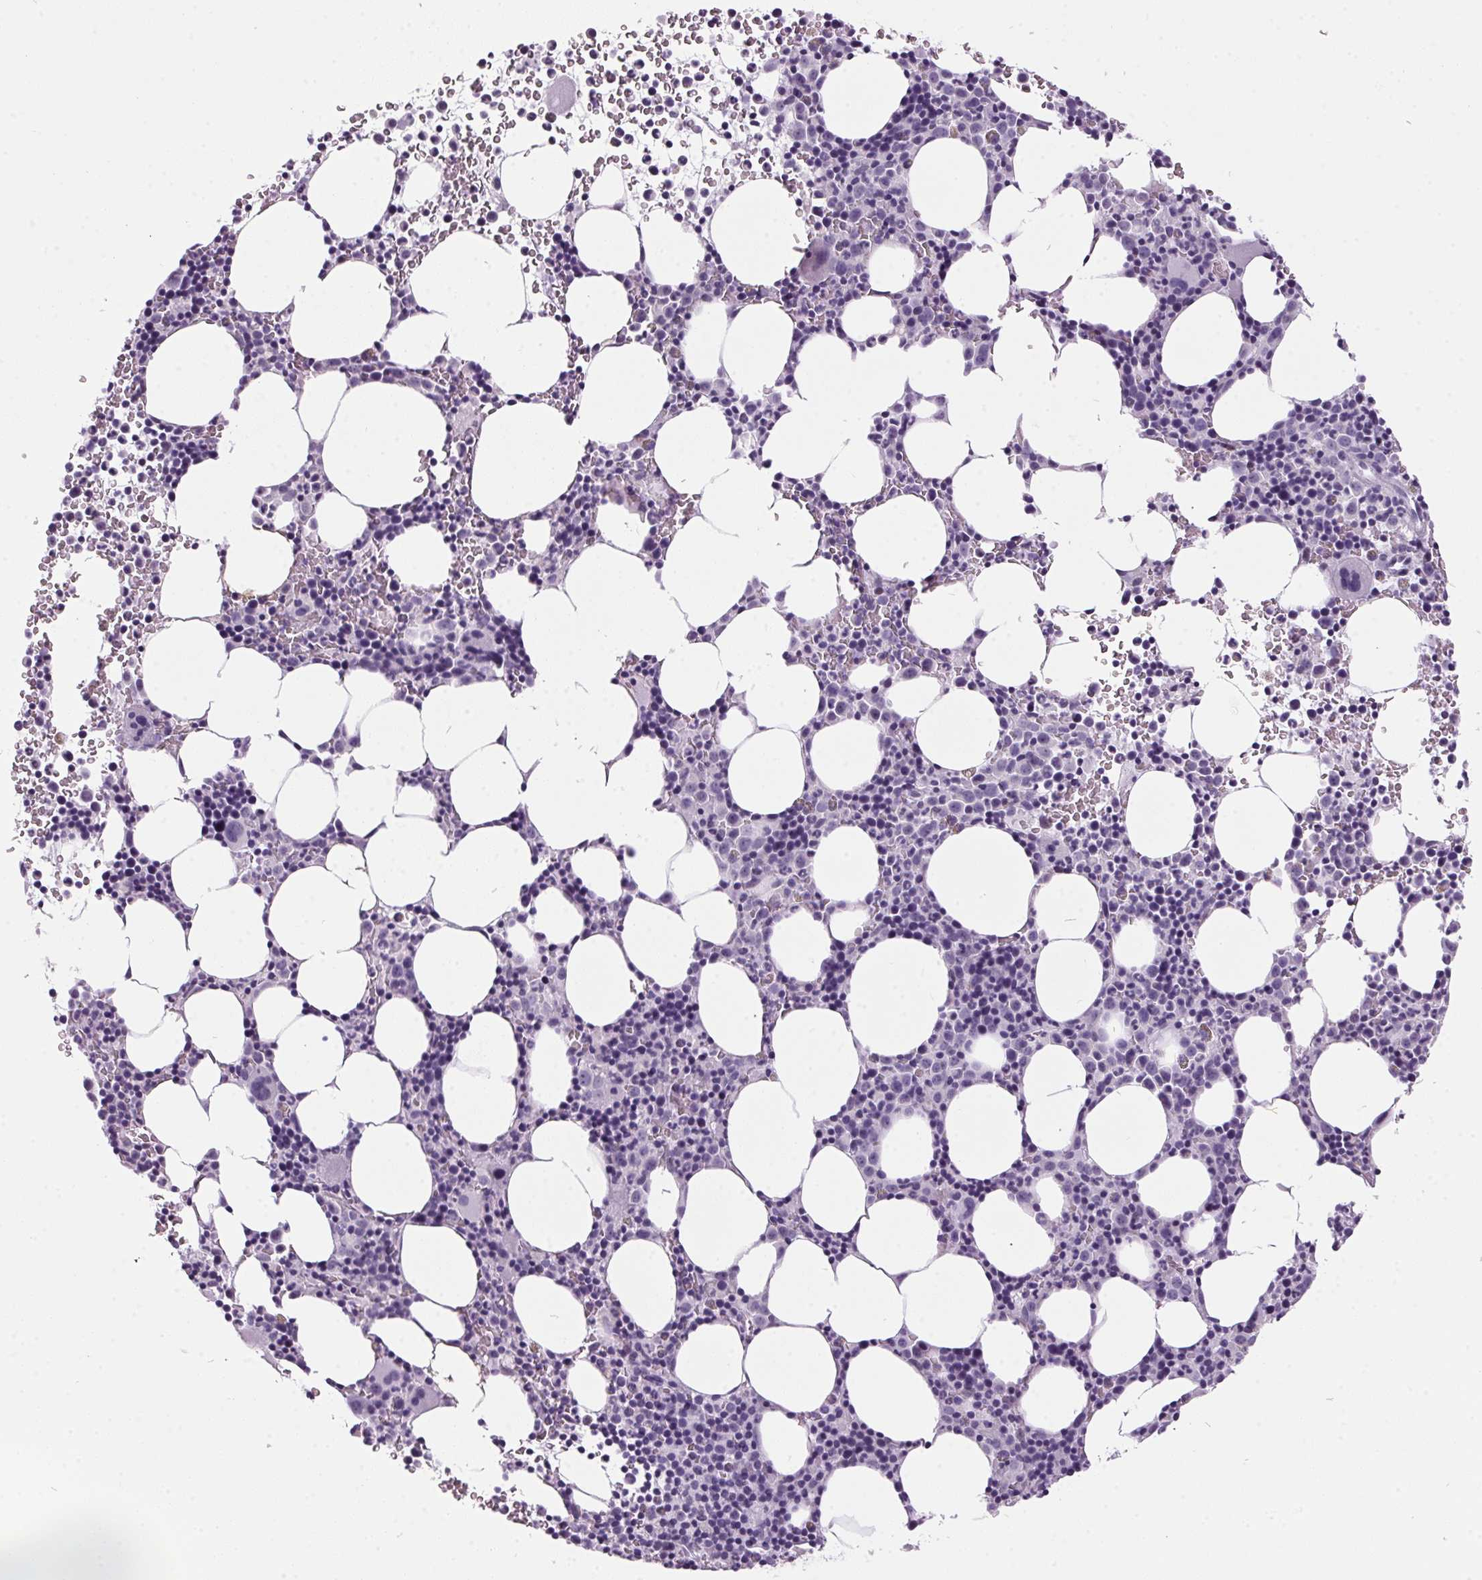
{"staining": {"intensity": "negative", "quantity": "none", "location": "none"}, "tissue": "bone marrow", "cell_type": "Hematopoietic cells", "image_type": "normal", "snomed": [{"axis": "morphology", "description": "Normal tissue, NOS"}, {"axis": "topography", "description": "Bone marrow"}], "caption": "Immunohistochemistry (IHC) micrograph of unremarkable human bone marrow stained for a protein (brown), which reveals no positivity in hematopoietic cells.", "gene": "ODAD2", "patient": {"sex": "male", "age": 58}}